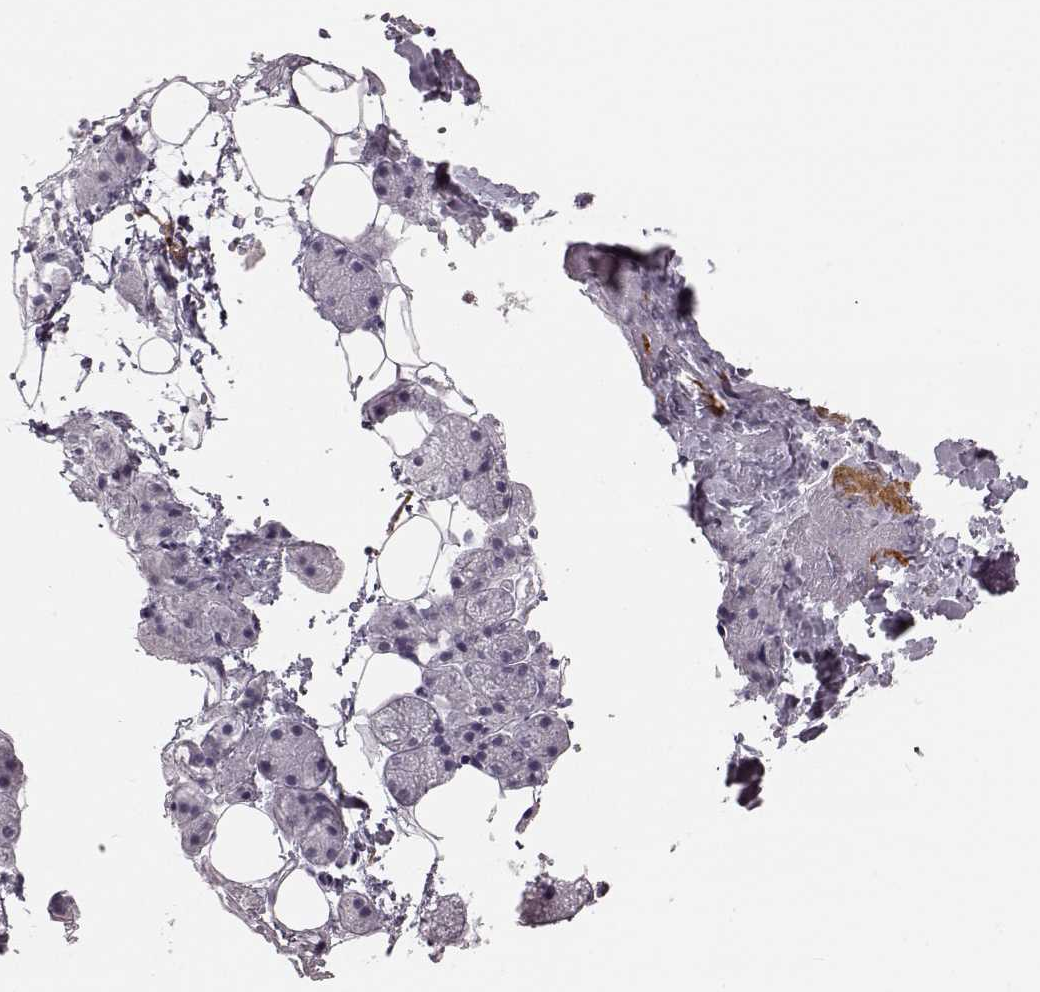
{"staining": {"intensity": "moderate", "quantity": "<25%", "location": "cytoplasmic/membranous"}, "tissue": "salivary gland", "cell_type": "Glandular cells", "image_type": "normal", "snomed": [{"axis": "morphology", "description": "Normal tissue, NOS"}, {"axis": "topography", "description": "Salivary gland"}], "caption": "A high-resolution image shows immunohistochemistry staining of benign salivary gland, which demonstrates moderate cytoplasmic/membranous staining in approximately <25% of glandular cells. The protein of interest is stained brown, and the nuclei are stained in blue (DAB (3,3'-diaminobenzidine) IHC with brightfield microscopy, high magnification).", "gene": "ZNF433", "patient": {"sex": "male", "age": 38}}